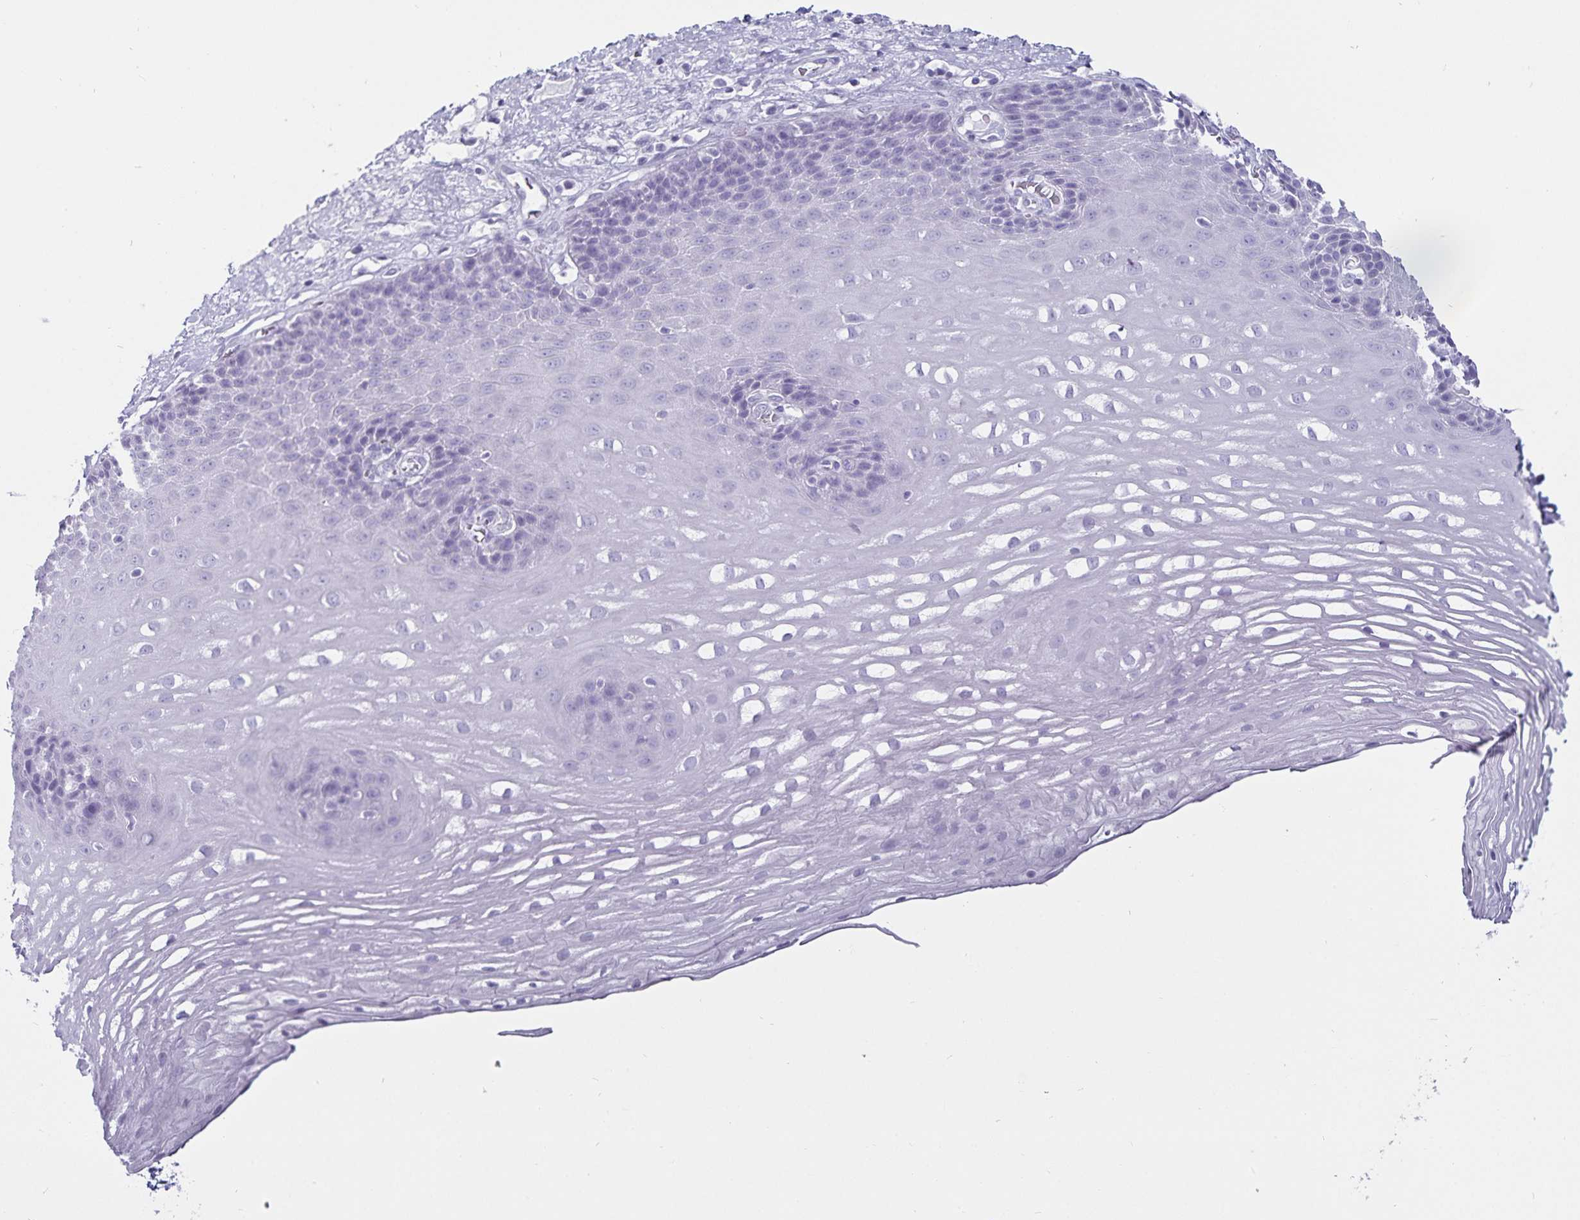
{"staining": {"intensity": "negative", "quantity": "none", "location": "none"}, "tissue": "esophagus", "cell_type": "Squamous epithelial cells", "image_type": "normal", "snomed": [{"axis": "morphology", "description": "Normal tissue, NOS"}, {"axis": "topography", "description": "Esophagus"}], "caption": "Immunohistochemistry histopathology image of normal esophagus: human esophagus stained with DAB (3,3'-diaminobenzidine) displays no significant protein expression in squamous epithelial cells.", "gene": "DEFA6", "patient": {"sex": "male", "age": 62}}